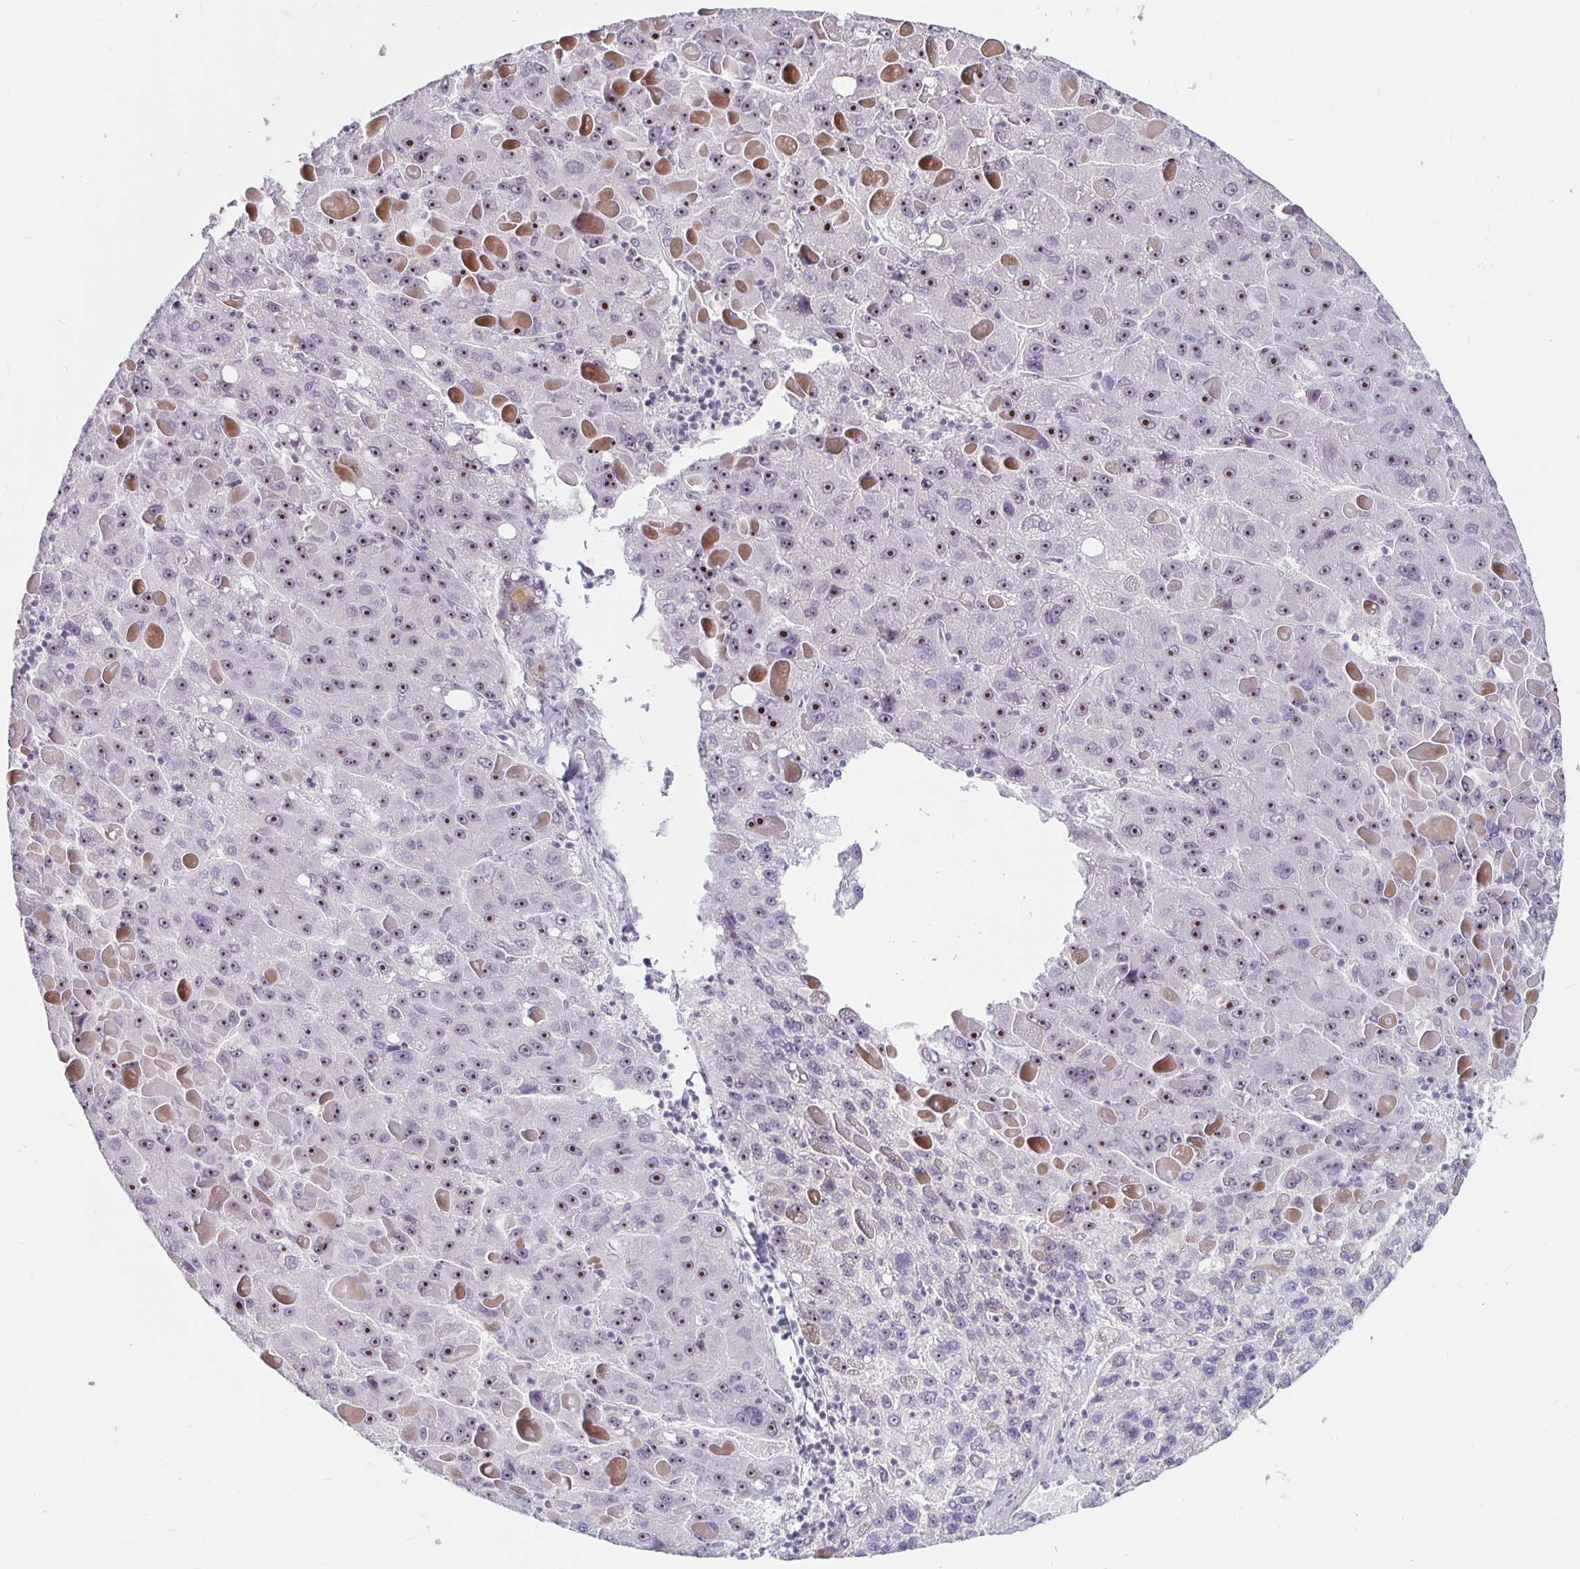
{"staining": {"intensity": "moderate", "quantity": ">75%", "location": "nuclear"}, "tissue": "liver cancer", "cell_type": "Tumor cells", "image_type": "cancer", "snomed": [{"axis": "morphology", "description": "Carcinoma, Hepatocellular, NOS"}, {"axis": "topography", "description": "Liver"}], "caption": "An image of liver cancer (hepatocellular carcinoma) stained for a protein exhibits moderate nuclear brown staining in tumor cells. Using DAB (brown) and hematoxylin (blue) stains, captured at high magnification using brightfield microscopy.", "gene": "NUP85", "patient": {"sex": "female", "age": 82}}